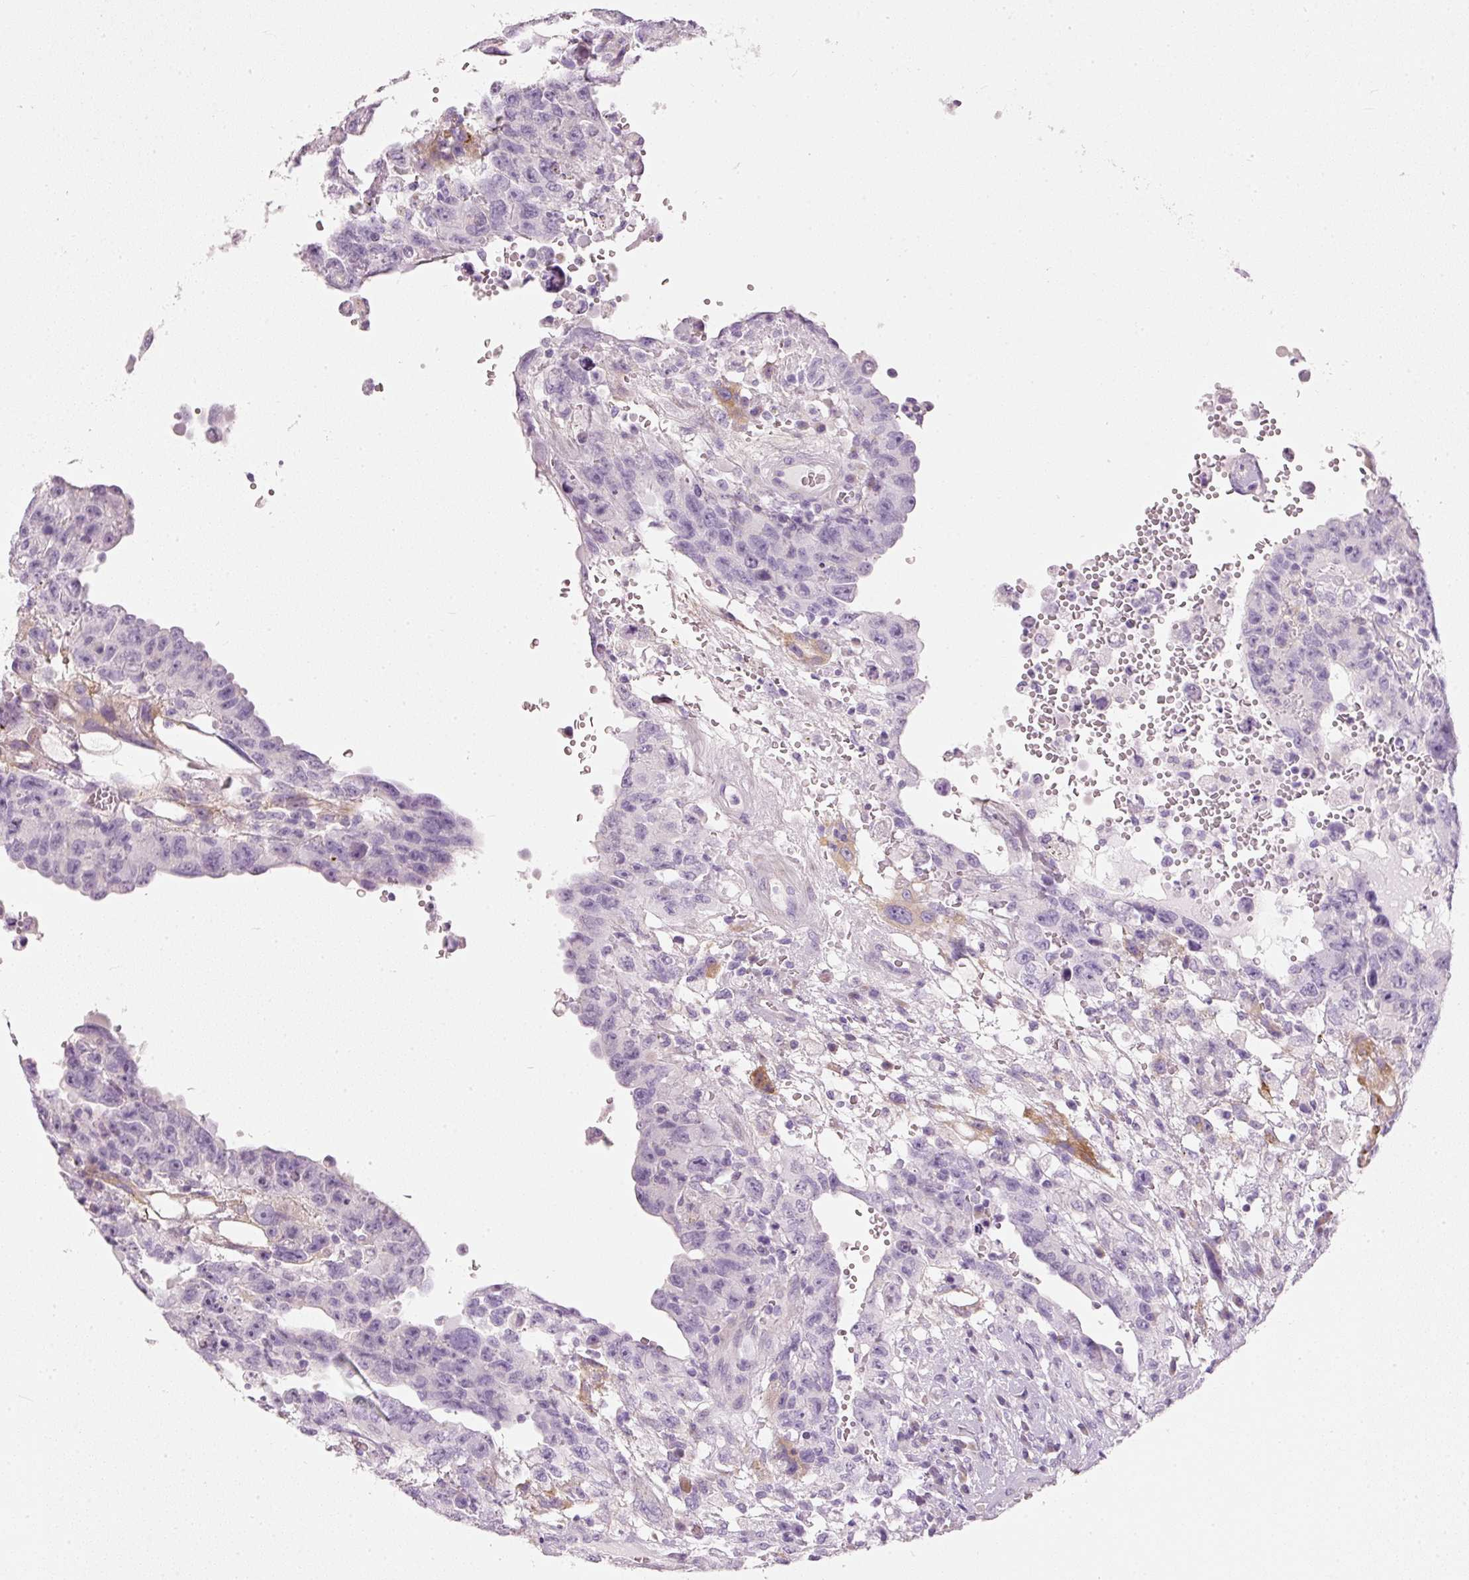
{"staining": {"intensity": "negative", "quantity": "none", "location": "none"}, "tissue": "testis cancer", "cell_type": "Tumor cells", "image_type": "cancer", "snomed": [{"axis": "morphology", "description": "Carcinoma, Embryonal, NOS"}, {"axis": "topography", "description": "Testis"}], "caption": "Immunohistochemistry (IHC) of human testis embryonal carcinoma displays no expression in tumor cells.", "gene": "PDXDC1", "patient": {"sex": "male", "age": 26}}